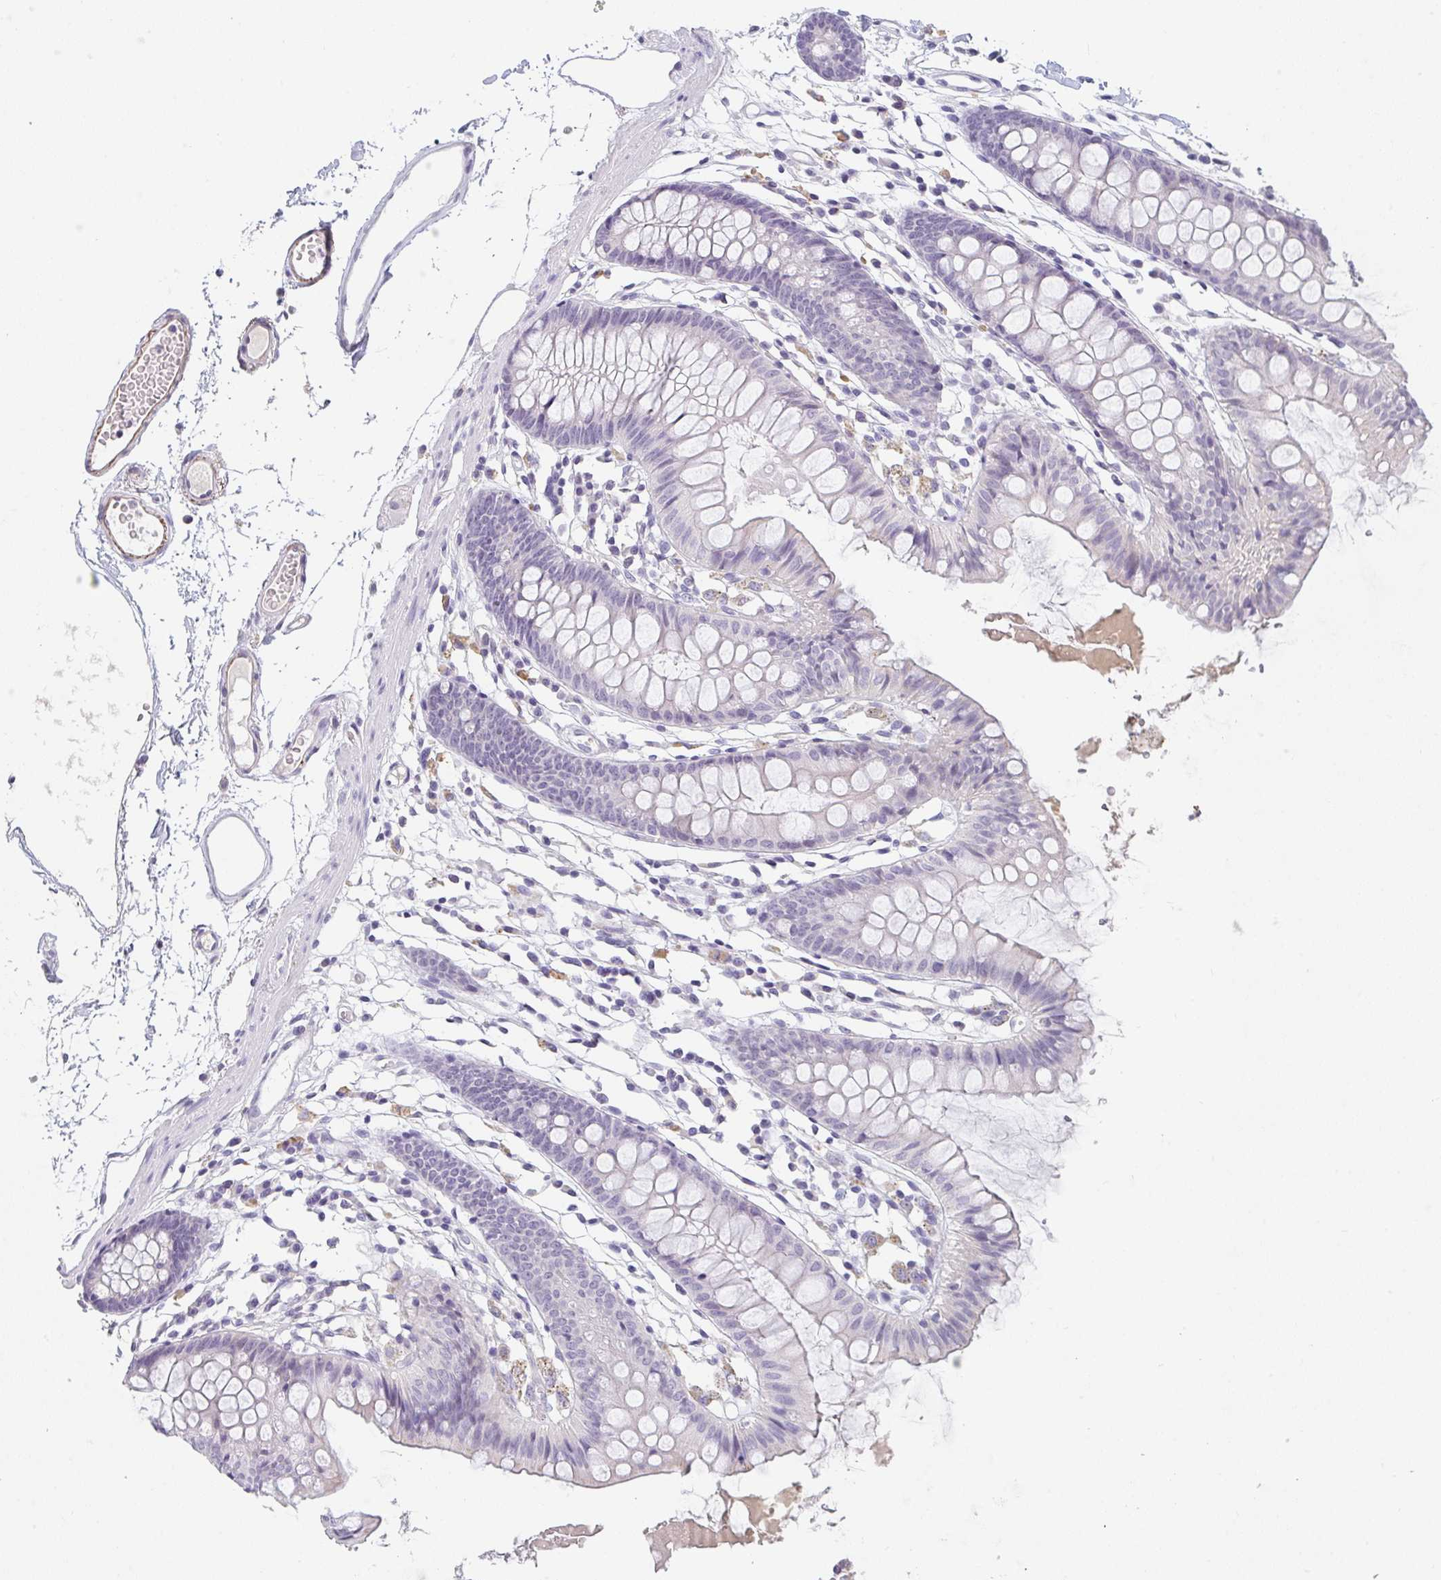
{"staining": {"intensity": "weak", "quantity": "<25%", "location": "cytoplasmic/membranous"}, "tissue": "colon", "cell_type": "Endothelial cells", "image_type": "normal", "snomed": [{"axis": "morphology", "description": "Normal tissue, NOS"}, {"axis": "topography", "description": "Colon"}], "caption": "Colon was stained to show a protein in brown. There is no significant positivity in endothelial cells. (Immunohistochemistry (ihc), brightfield microscopy, high magnification).", "gene": "C1QTNF8", "patient": {"sex": "female", "age": 84}}